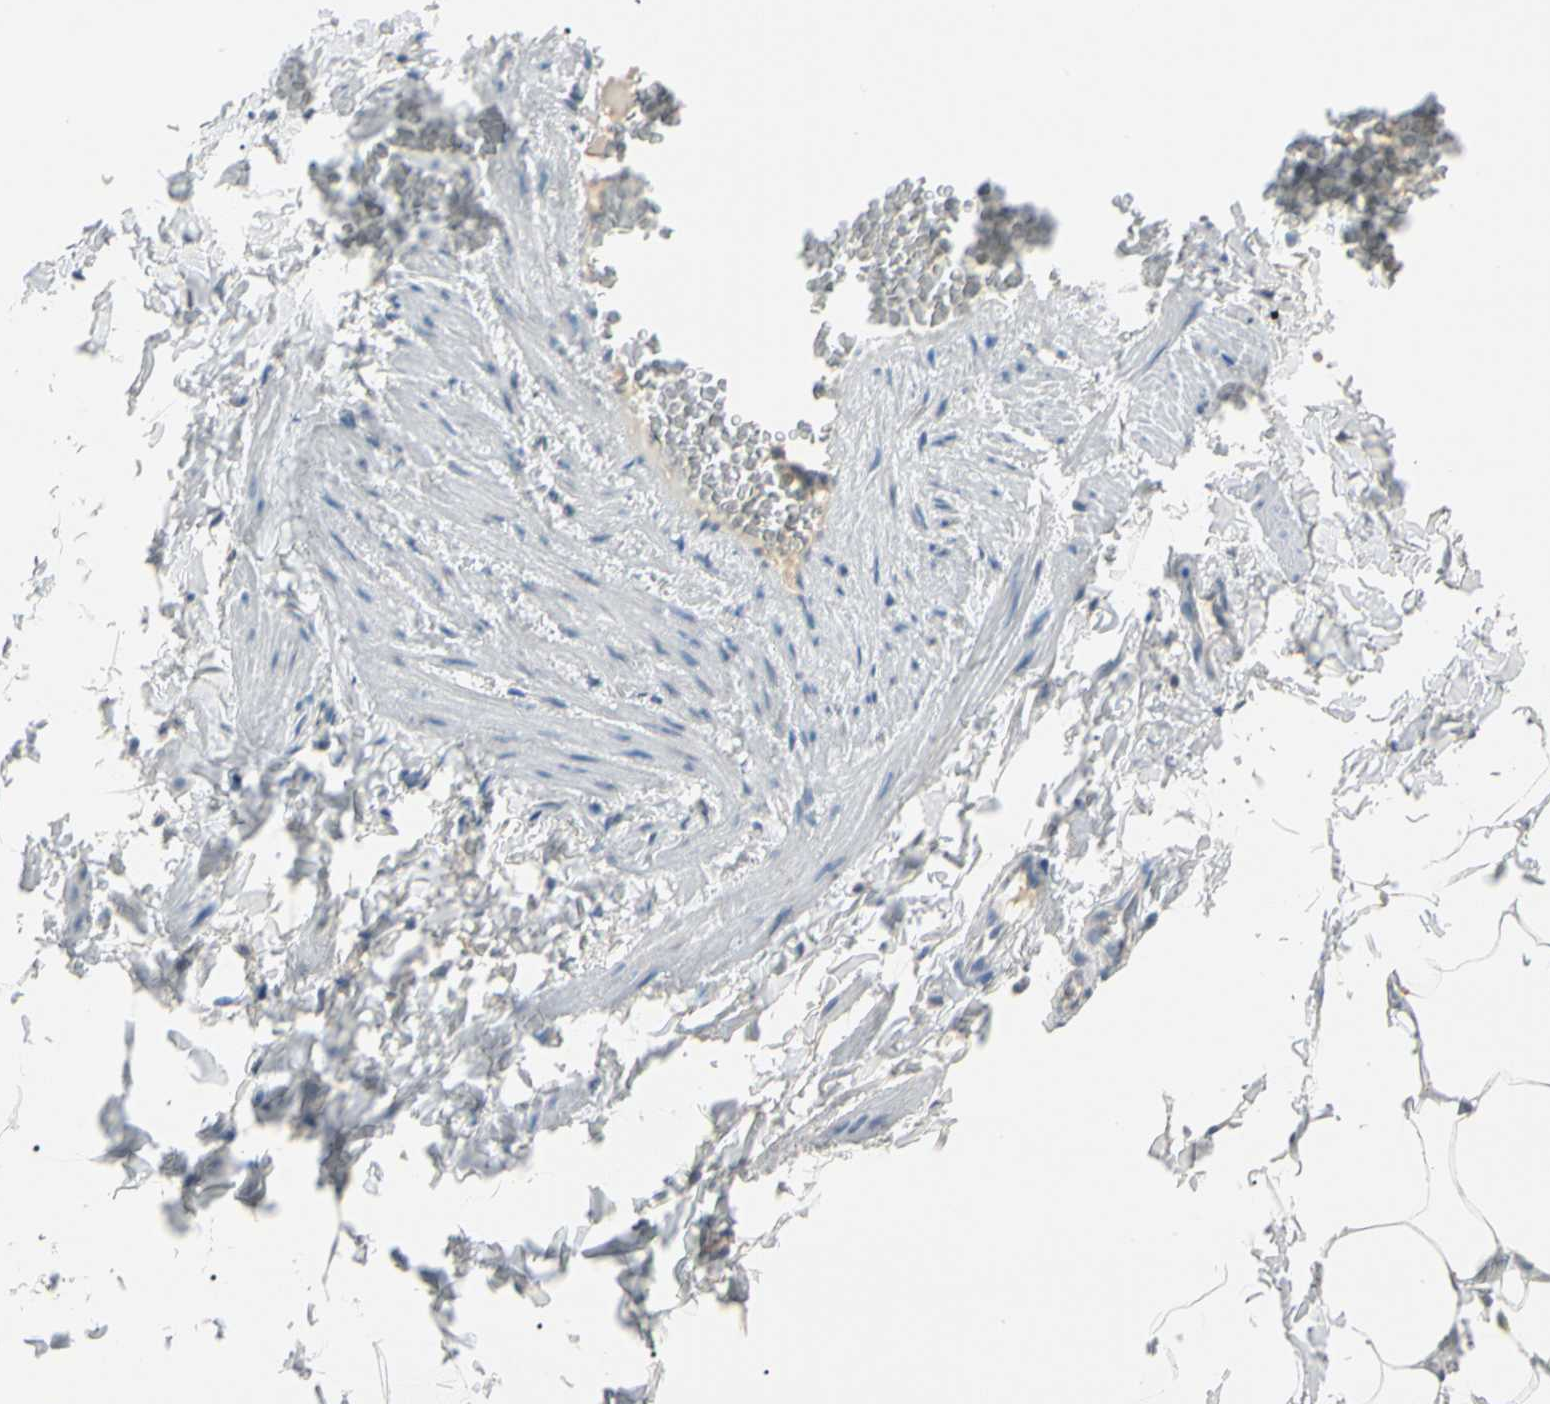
{"staining": {"intensity": "negative", "quantity": "none", "location": "none"}, "tissue": "adipose tissue", "cell_type": "Adipocytes", "image_type": "normal", "snomed": [{"axis": "morphology", "description": "Normal tissue, NOS"}, {"axis": "topography", "description": "Vascular tissue"}], "caption": "IHC histopathology image of unremarkable human adipose tissue stained for a protein (brown), which displays no positivity in adipocytes. (Immunohistochemistry, brightfield microscopy, high magnification).", "gene": "PRSS21", "patient": {"sex": "male", "age": 41}}